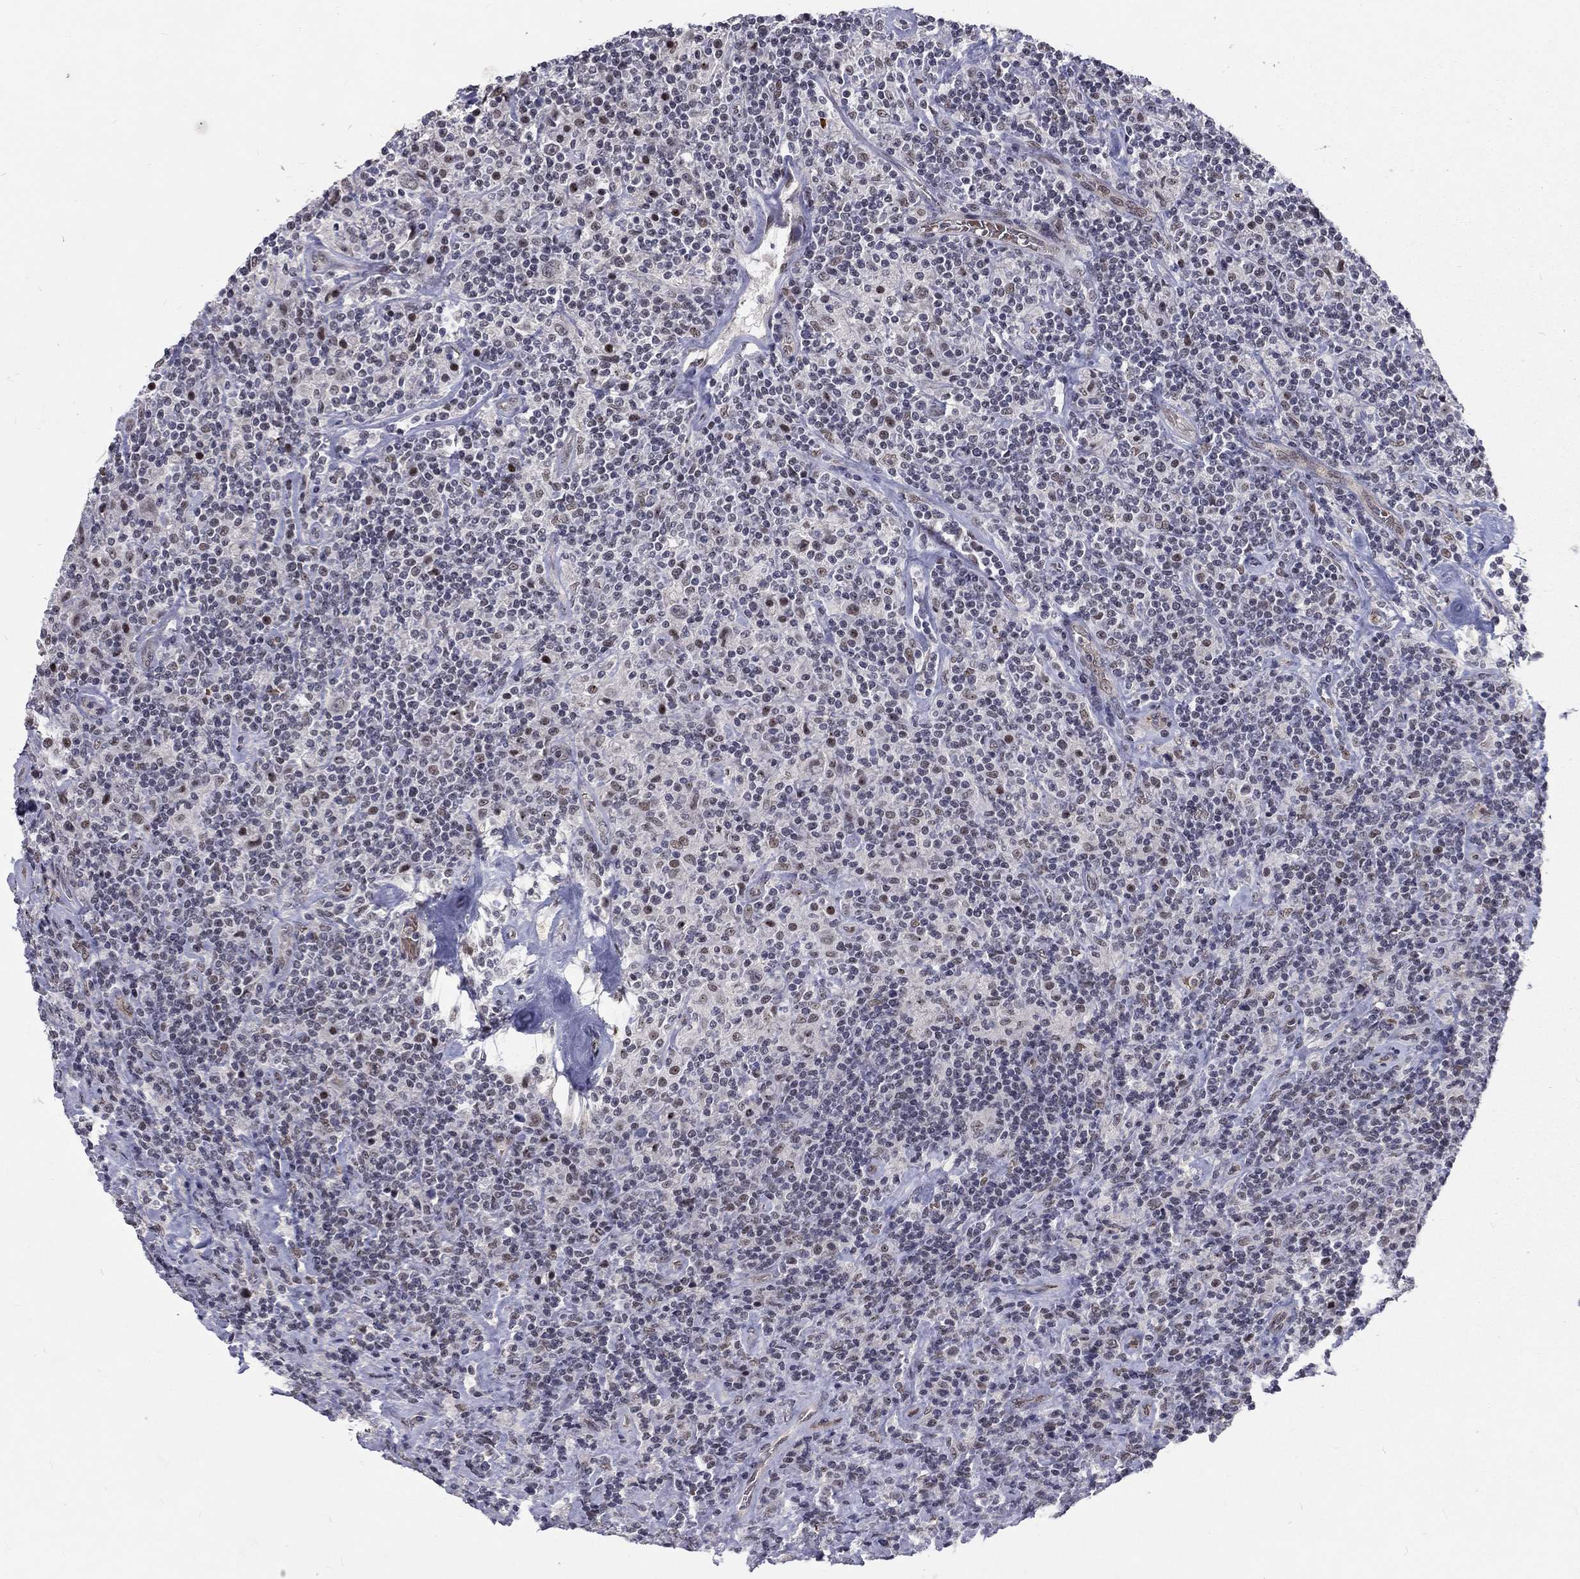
{"staining": {"intensity": "moderate", "quantity": "<25%", "location": "nuclear"}, "tissue": "lymphoma", "cell_type": "Tumor cells", "image_type": "cancer", "snomed": [{"axis": "morphology", "description": "Hodgkin's disease, NOS"}, {"axis": "topography", "description": "Lymph node"}], "caption": "Protein analysis of Hodgkin's disease tissue reveals moderate nuclear positivity in approximately <25% of tumor cells. (brown staining indicates protein expression, while blue staining denotes nuclei).", "gene": "ZBED1", "patient": {"sex": "male", "age": 70}}